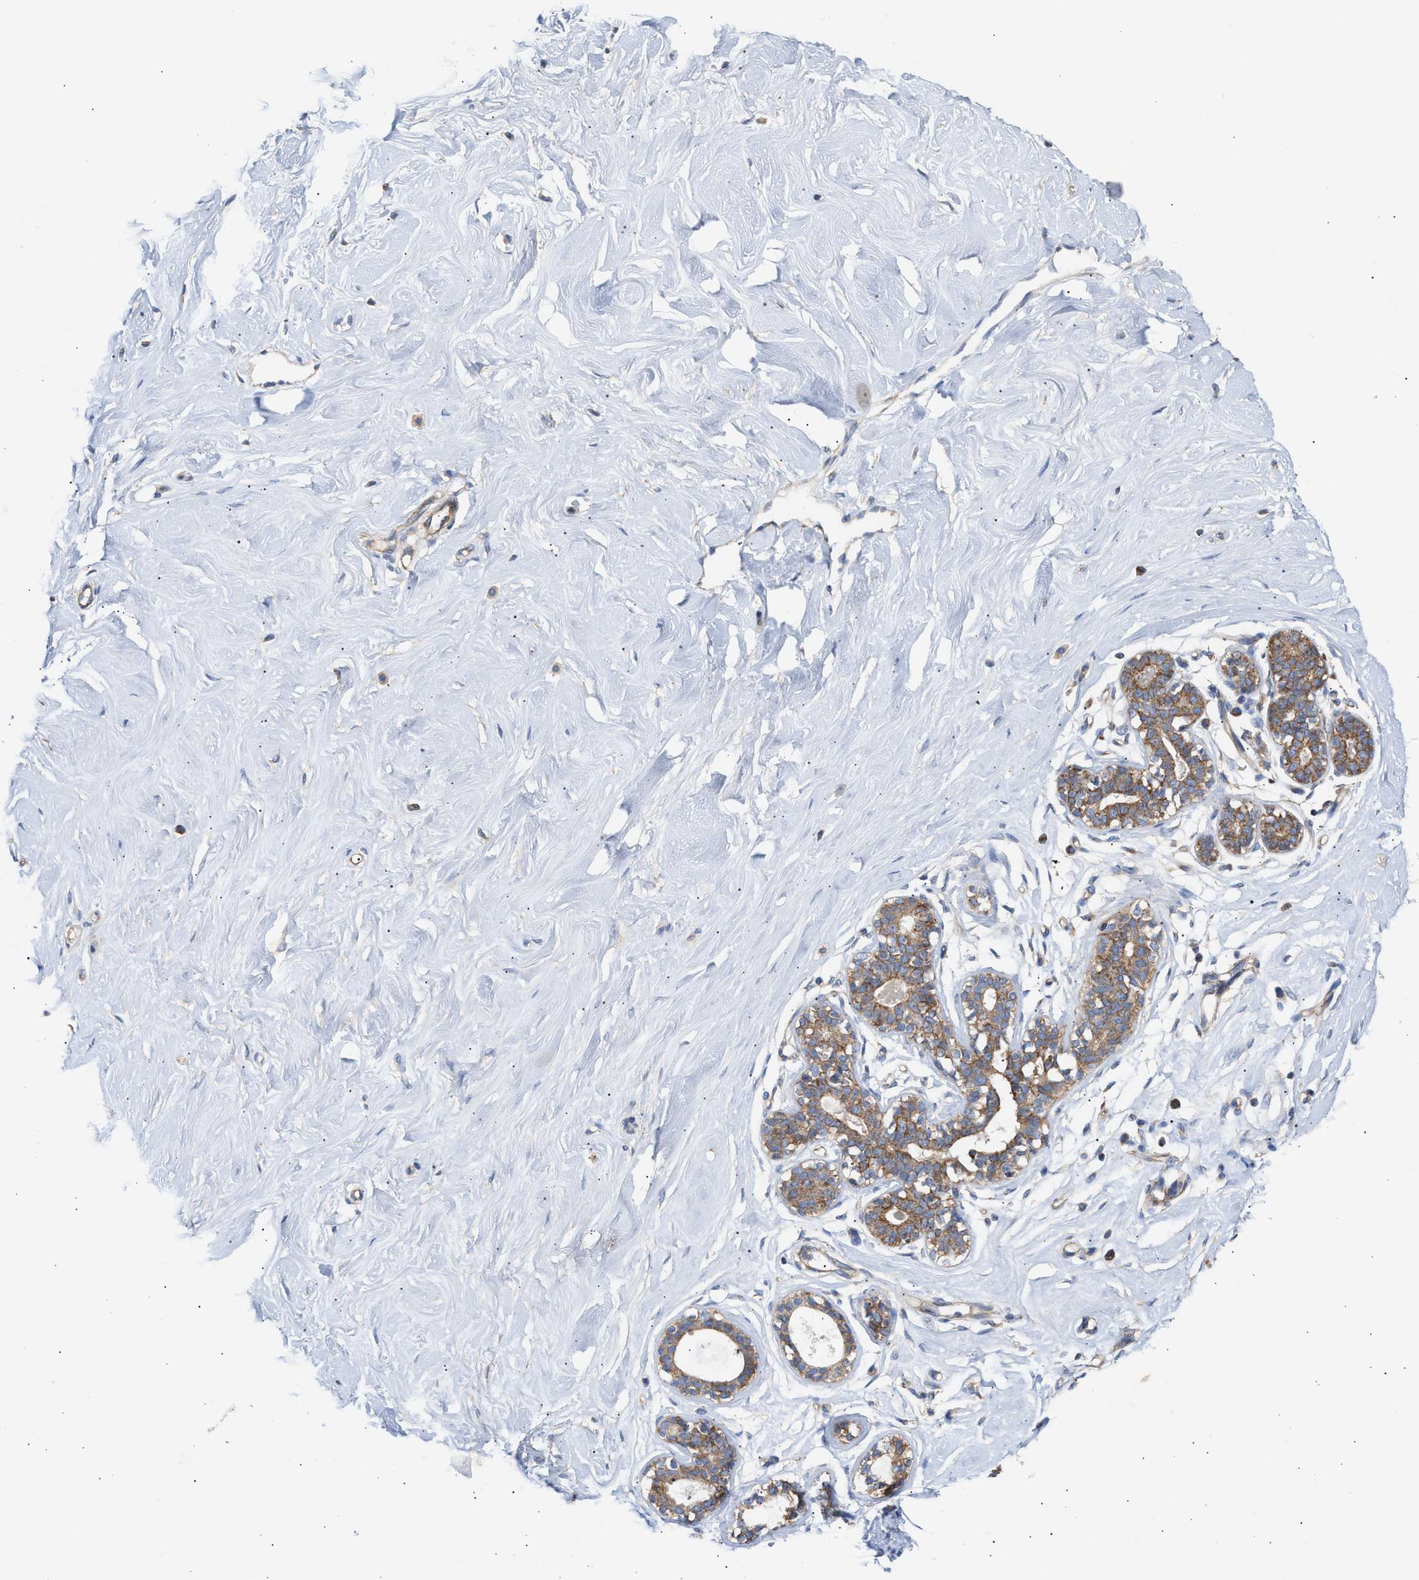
{"staining": {"intensity": "negative", "quantity": "none", "location": "none"}, "tissue": "breast", "cell_type": "Adipocytes", "image_type": "normal", "snomed": [{"axis": "morphology", "description": "Normal tissue, NOS"}, {"axis": "topography", "description": "Breast"}], "caption": "Immunohistochemistry (IHC) of unremarkable human breast reveals no positivity in adipocytes.", "gene": "OXSM", "patient": {"sex": "female", "age": 23}}